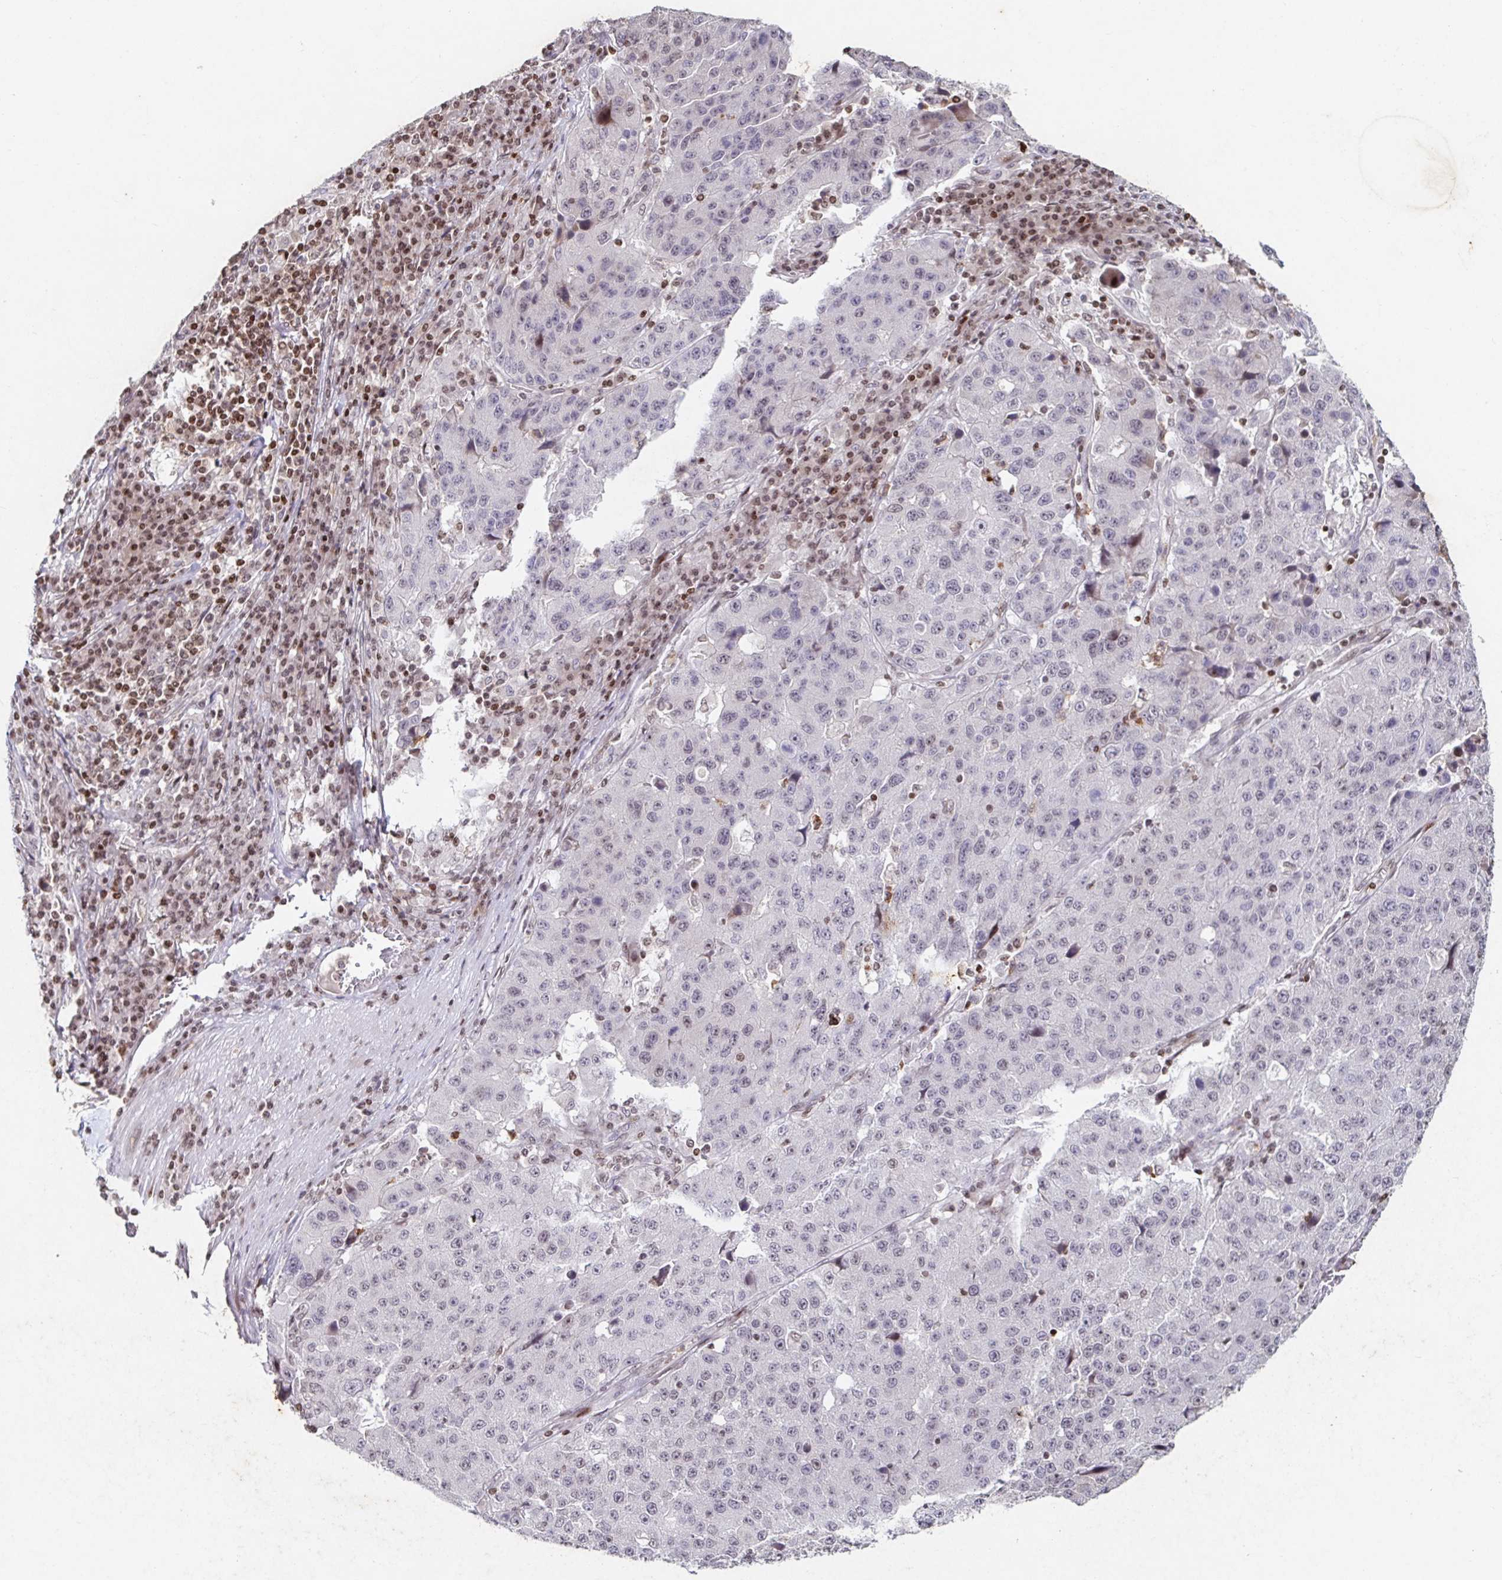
{"staining": {"intensity": "weak", "quantity": "<25%", "location": "nuclear"}, "tissue": "stomach cancer", "cell_type": "Tumor cells", "image_type": "cancer", "snomed": [{"axis": "morphology", "description": "Adenocarcinoma, NOS"}, {"axis": "topography", "description": "Stomach"}], "caption": "A photomicrograph of human adenocarcinoma (stomach) is negative for staining in tumor cells.", "gene": "C19orf53", "patient": {"sex": "male", "age": 71}}